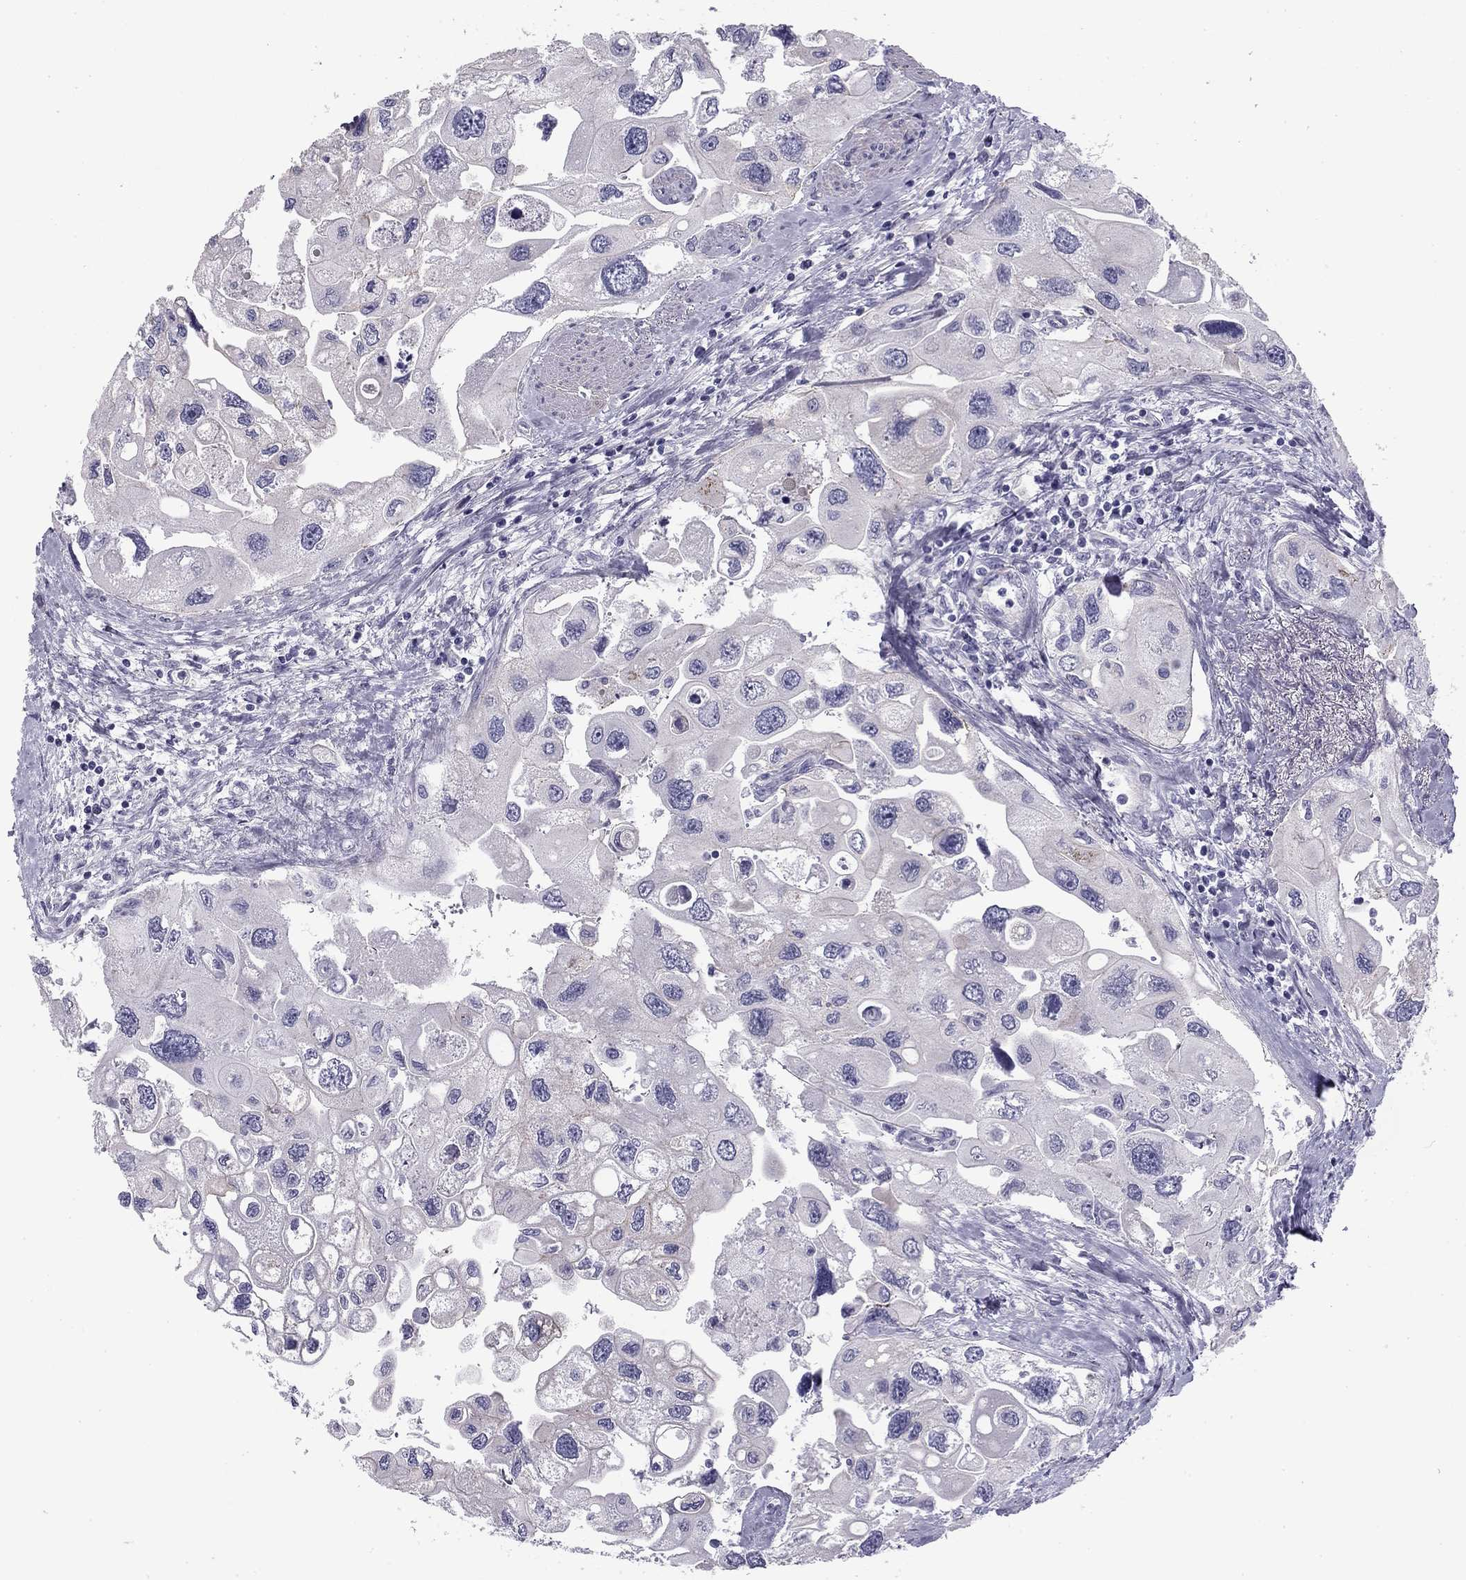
{"staining": {"intensity": "moderate", "quantity": "<25%", "location": "cytoplasmic/membranous"}, "tissue": "urothelial cancer", "cell_type": "Tumor cells", "image_type": "cancer", "snomed": [{"axis": "morphology", "description": "Urothelial carcinoma, High grade"}, {"axis": "topography", "description": "Urinary bladder"}], "caption": "This photomicrograph reveals immunohistochemistry staining of human urothelial cancer, with low moderate cytoplasmic/membranous staining in approximately <25% of tumor cells.", "gene": "FLNC", "patient": {"sex": "male", "age": 59}}